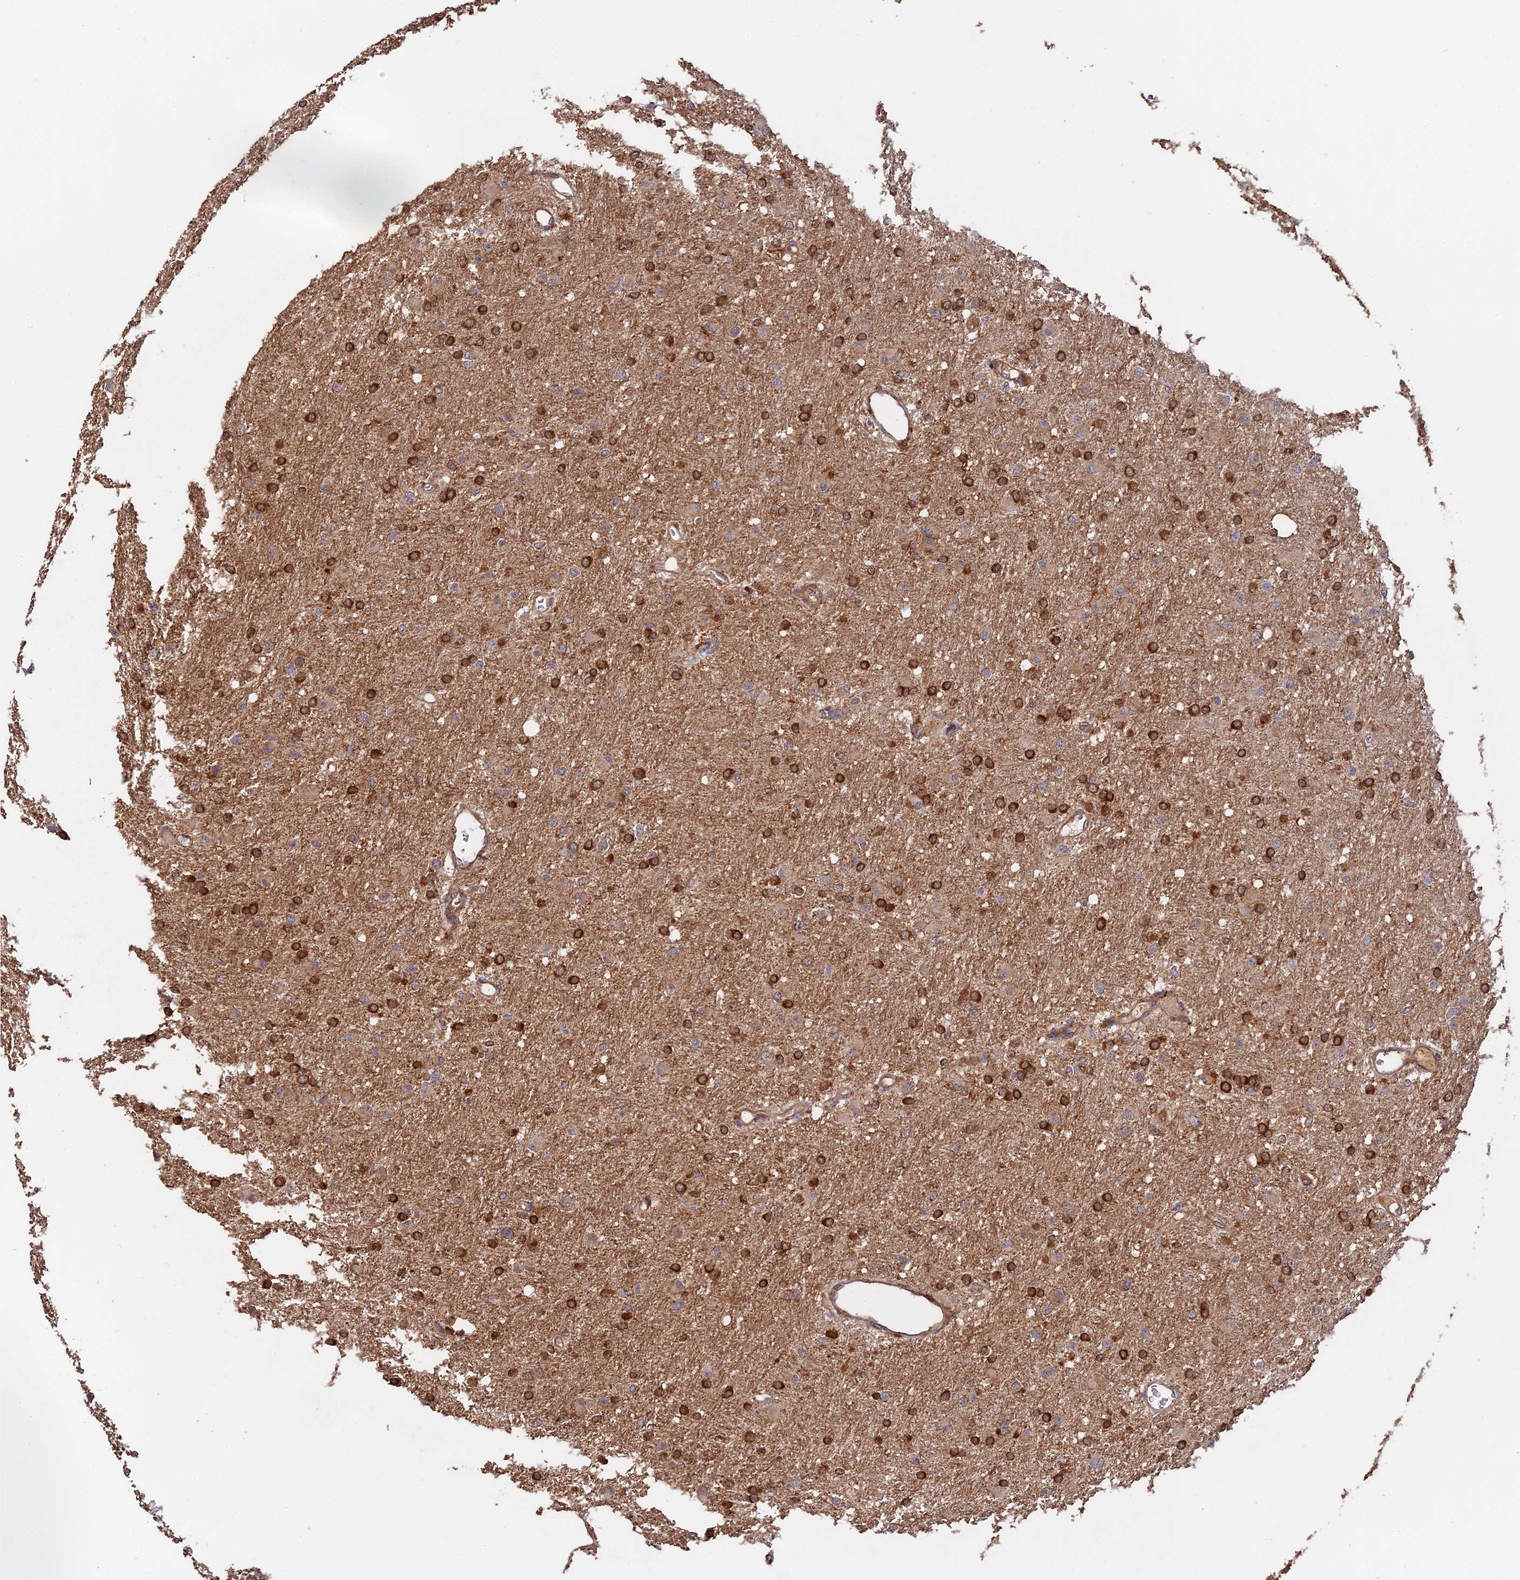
{"staining": {"intensity": "strong", "quantity": "25%-75%", "location": "cytoplasmic/membranous"}, "tissue": "glioma", "cell_type": "Tumor cells", "image_type": "cancer", "snomed": [{"axis": "morphology", "description": "Glioma, malignant, High grade"}, {"axis": "topography", "description": "Cerebral cortex"}], "caption": "Tumor cells reveal strong cytoplasmic/membranous staining in approximately 25%-75% of cells in glioma.", "gene": "SAC3D1", "patient": {"sex": "female", "age": 36}}